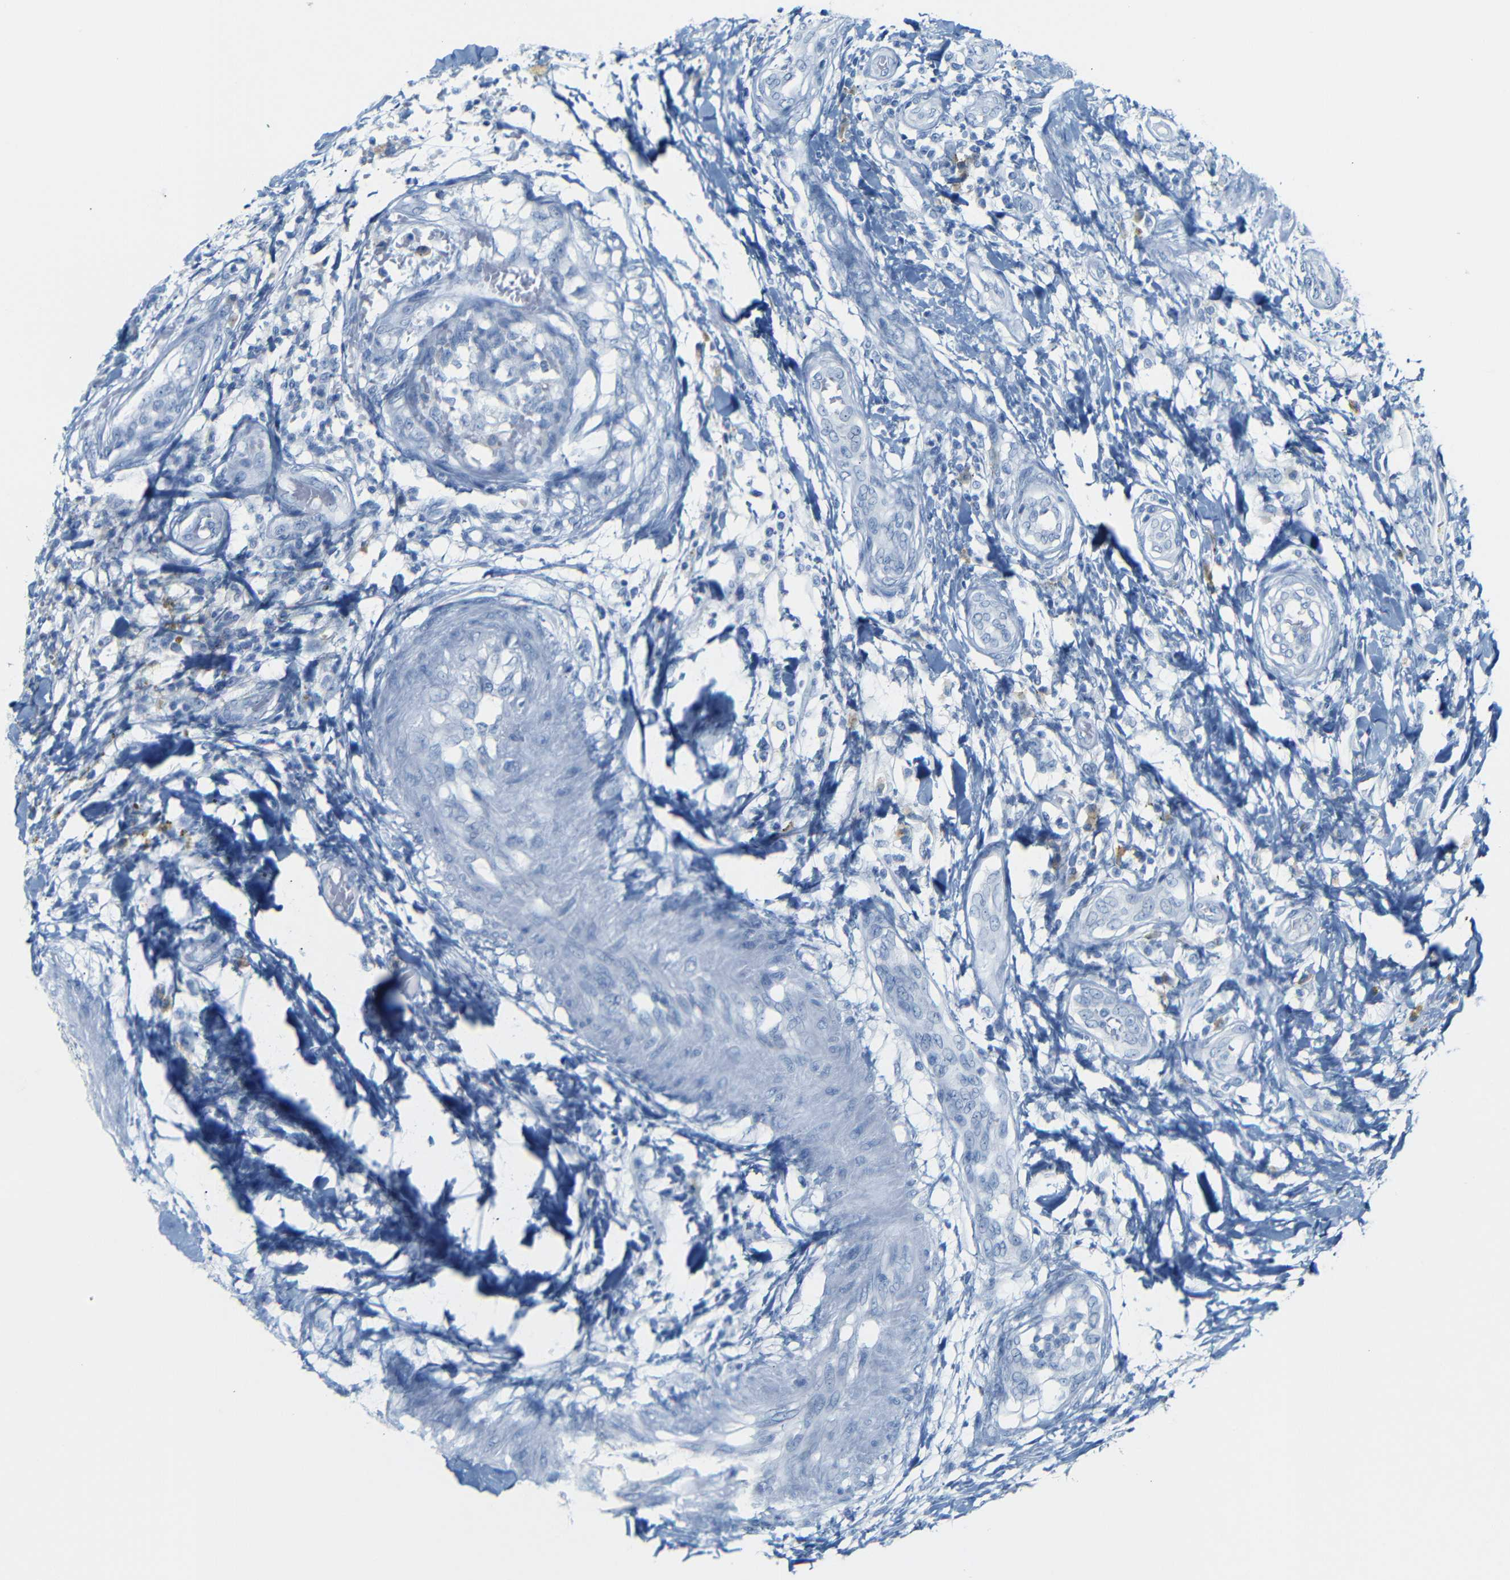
{"staining": {"intensity": "negative", "quantity": "none", "location": "none"}, "tissue": "testis cancer", "cell_type": "Tumor cells", "image_type": "cancer", "snomed": [{"axis": "morphology", "description": "Seminoma, NOS"}, {"axis": "topography", "description": "Testis"}], "caption": "DAB immunohistochemical staining of human testis seminoma reveals no significant expression in tumor cells.", "gene": "FCRL1", "patient": {"sex": "male", "age": 59}}